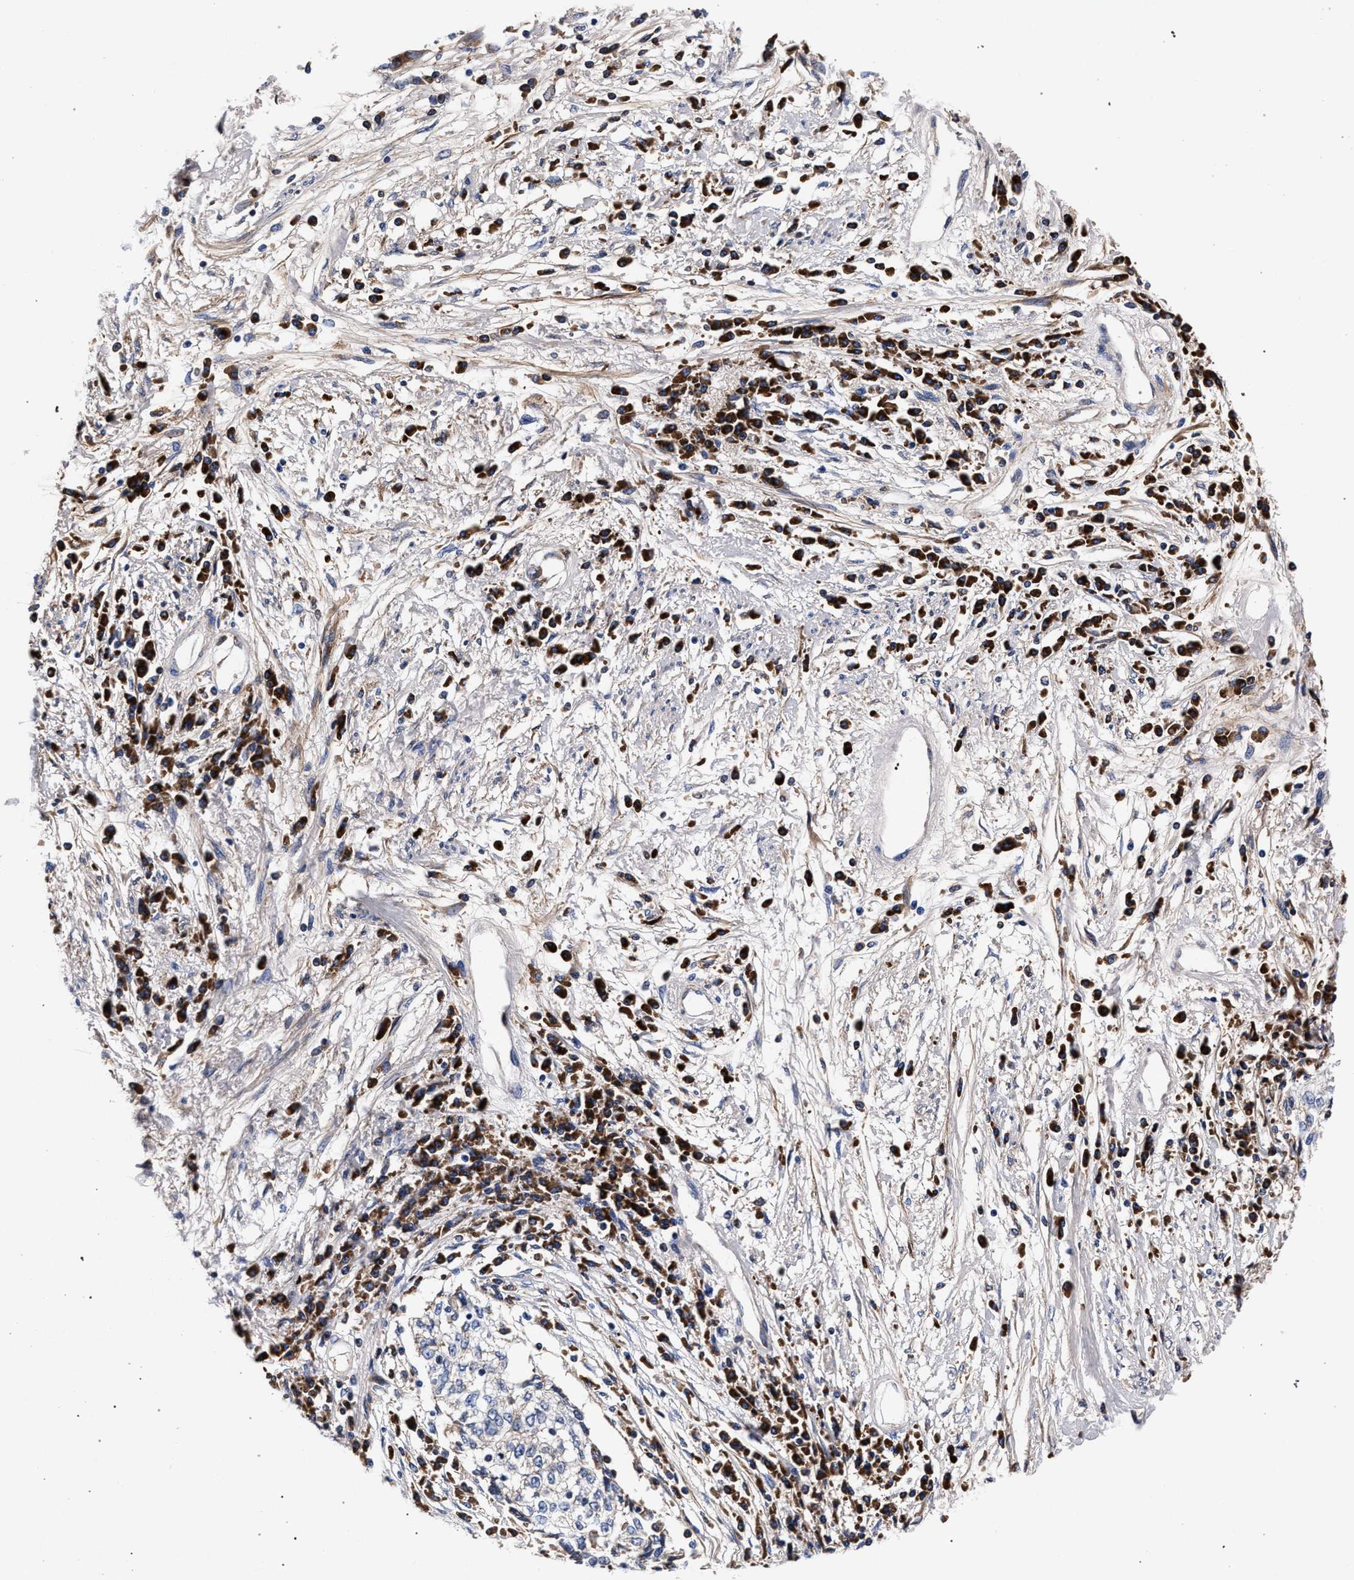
{"staining": {"intensity": "negative", "quantity": "none", "location": "none"}, "tissue": "cervical cancer", "cell_type": "Tumor cells", "image_type": "cancer", "snomed": [{"axis": "morphology", "description": "Squamous cell carcinoma, NOS"}, {"axis": "topography", "description": "Cervix"}], "caption": "High magnification brightfield microscopy of cervical cancer stained with DAB (brown) and counterstained with hematoxylin (blue): tumor cells show no significant expression.", "gene": "ACOX1", "patient": {"sex": "female", "age": 57}}